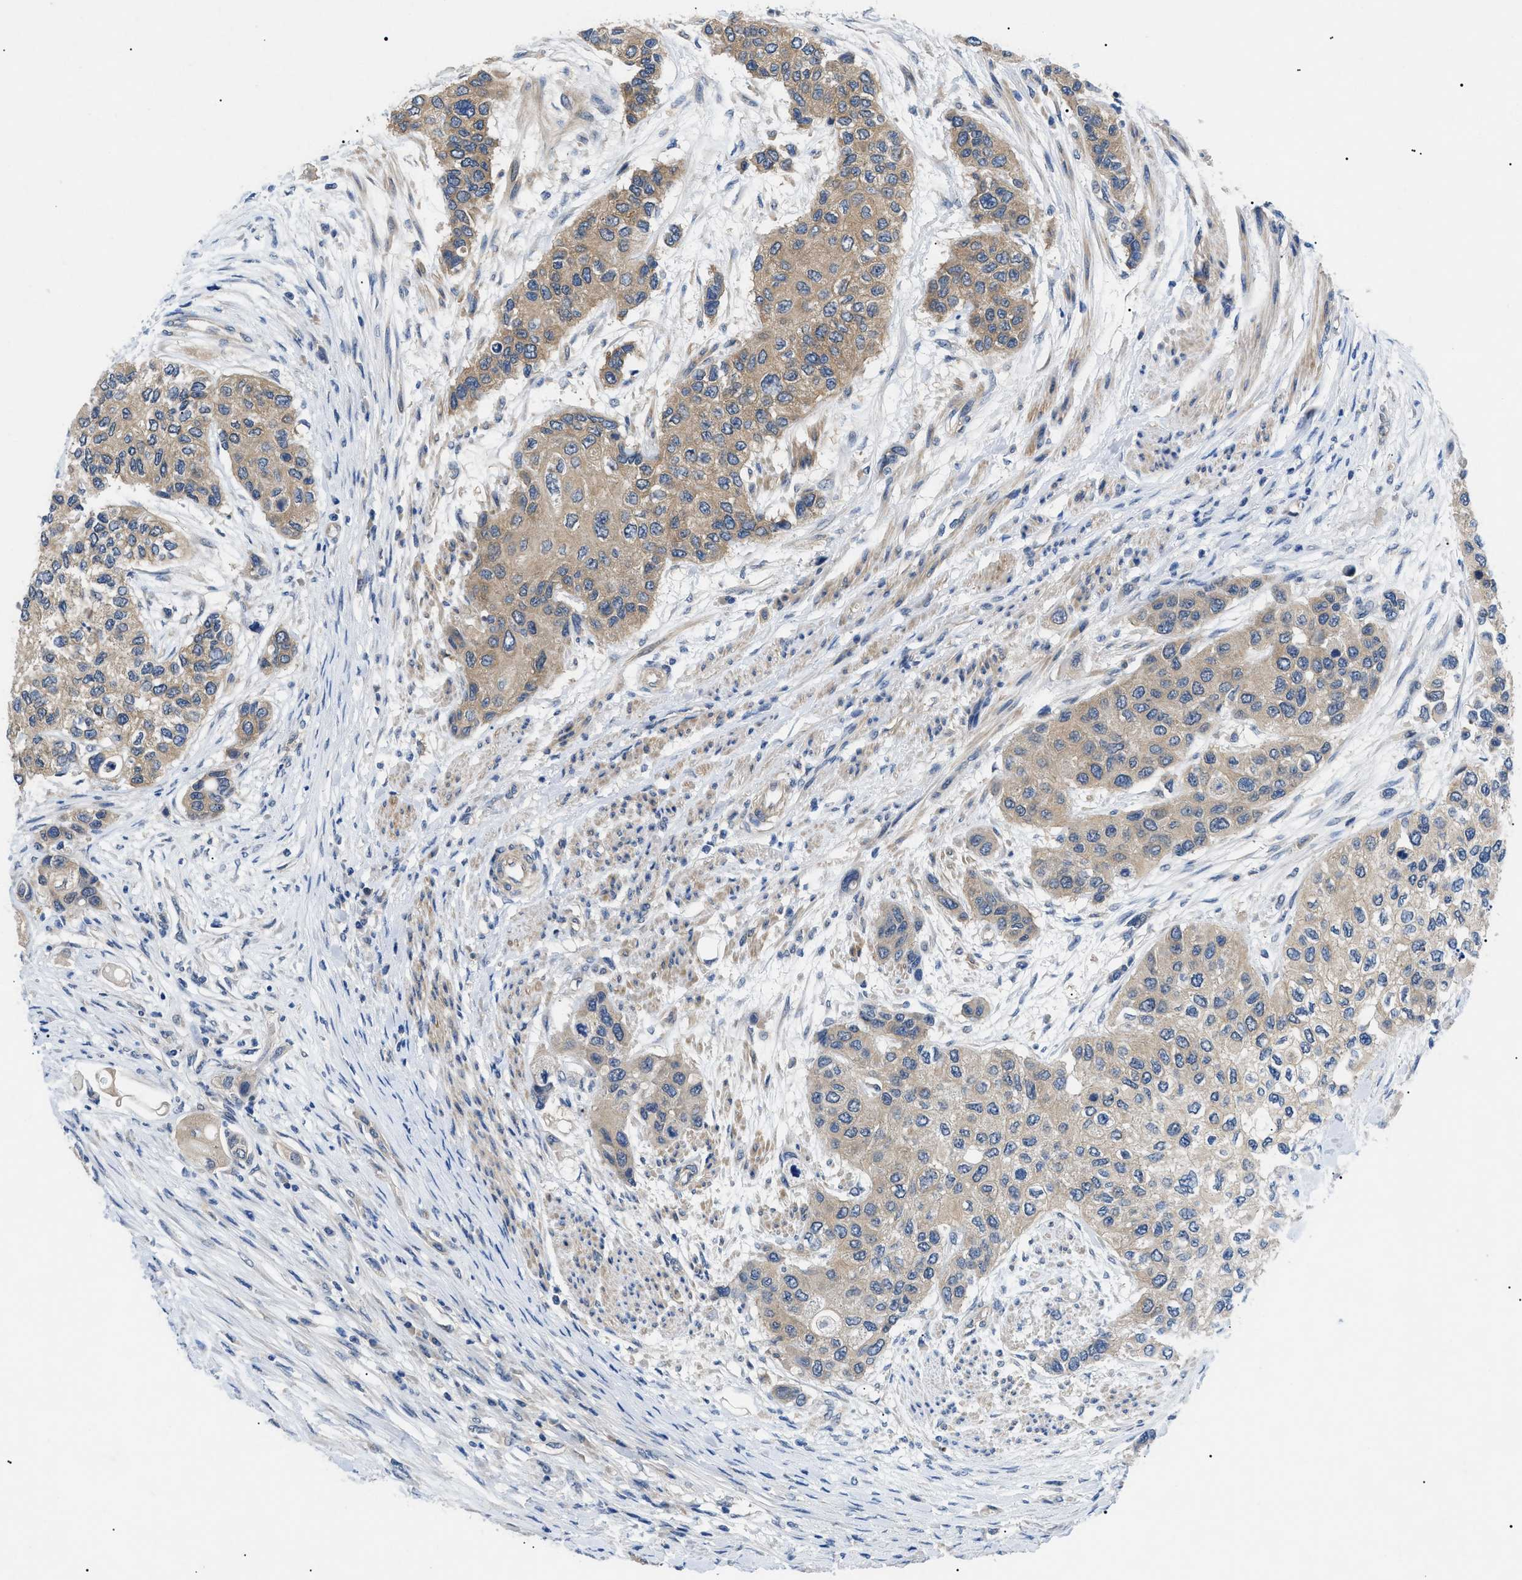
{"staining": {"intensity": "moderate", "quantity": ">75%", "location": "cytoplasmic/membranous"}, "tissue": "urothelial cancer", "cell_type": "Tumor cells", "image_type": "cancer", "snomed": [{"axis": "morphology", "description": "Urothelial carcinoma, High grade"}, {"axis": "topography", "description": "Urinary bladder"}], "caption": "A histopathology image showing moderate cytoplasmic/membranous positivity in about >75% of tumor cells in urothelial cancer, as visualized by brown immunohistochemical staining.", "gene": "RIPK1", "patient": {"sex": "female", "age": 56}}